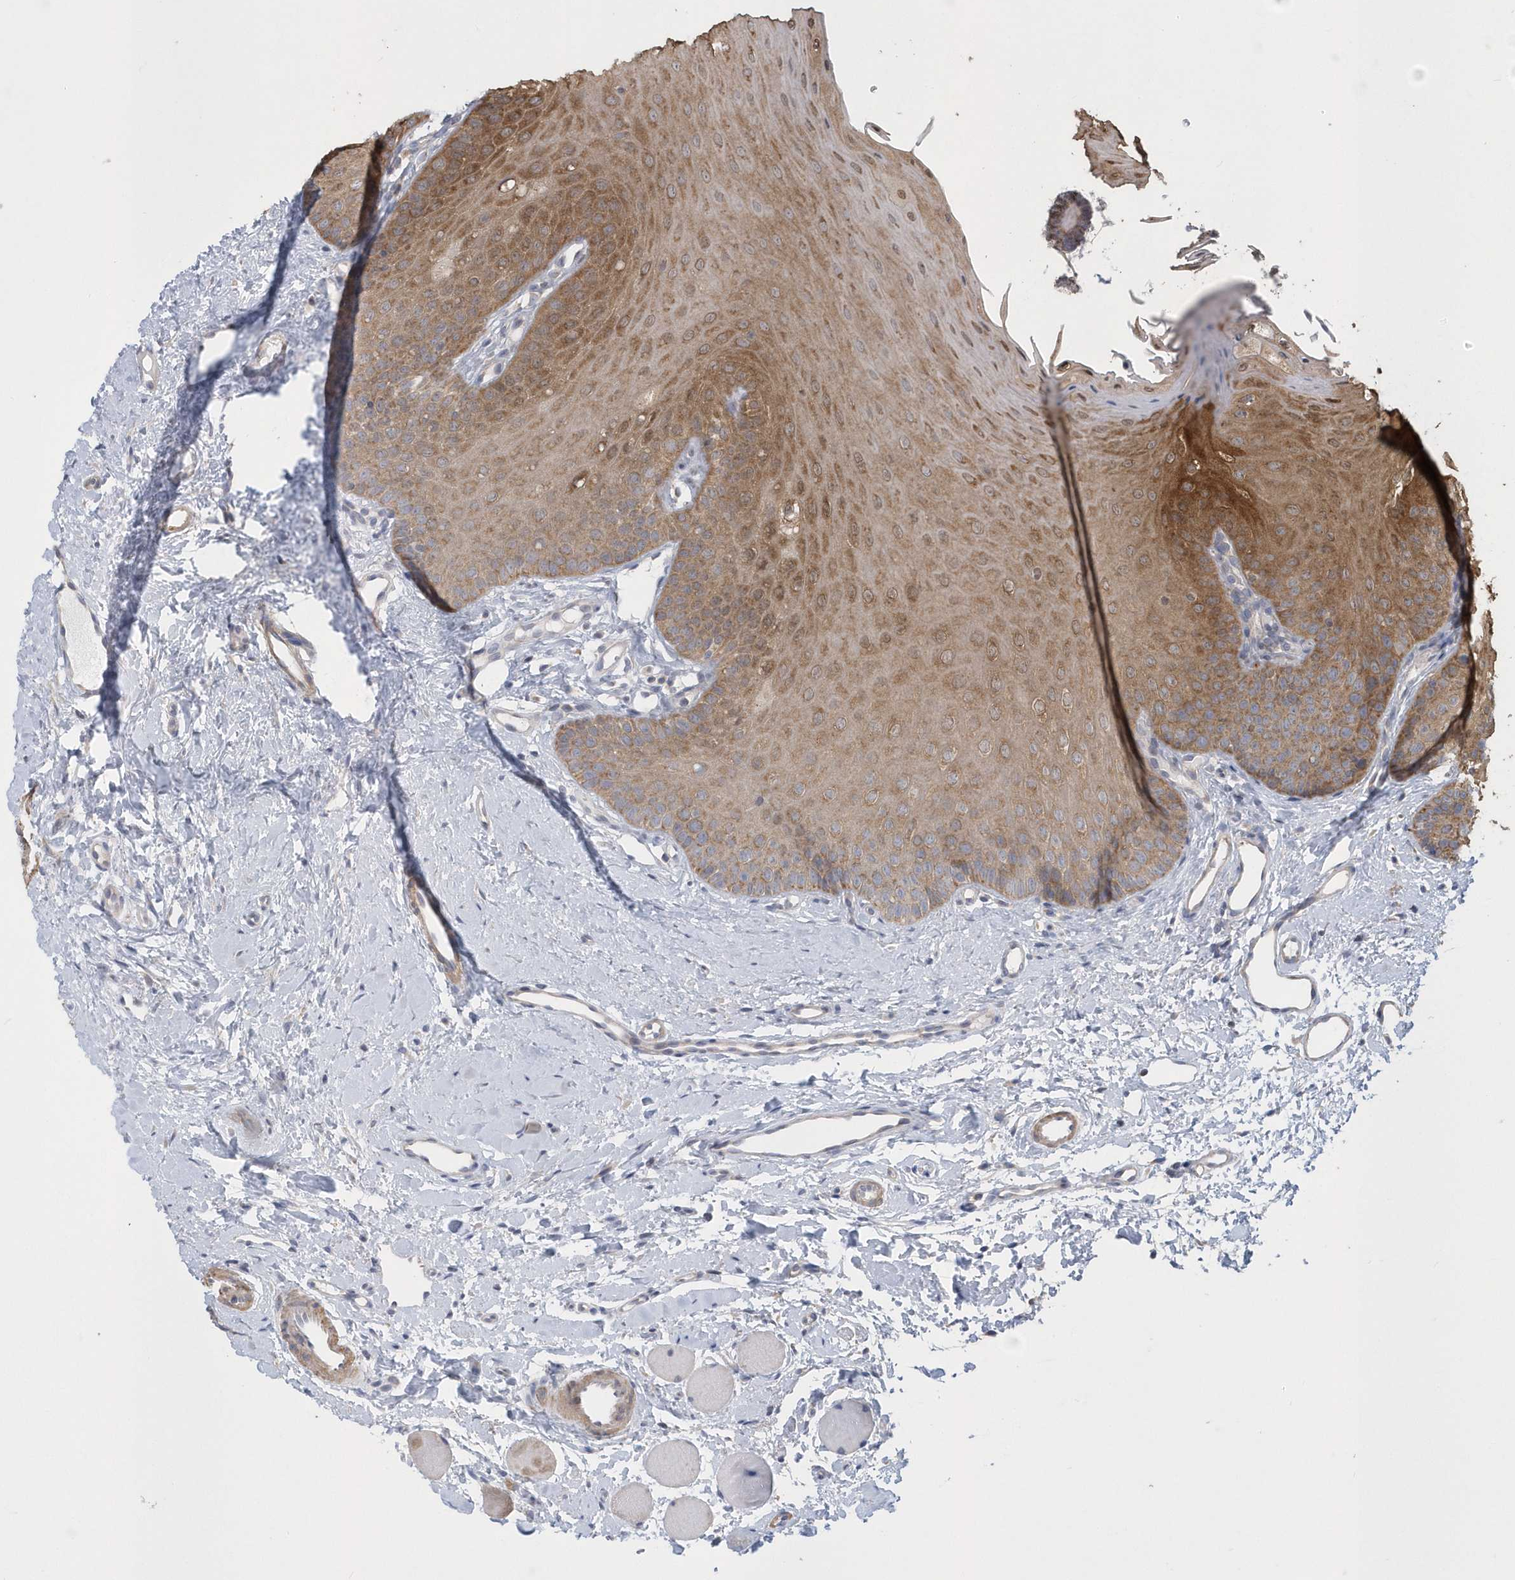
{"staining": {"intensity": "strong", "quantity": ">75%", "location": "cytoplasmic/membranous"}, "tissue": "oral mucosa", "cell_type": "Squamous epithelial cells", "image_type": "normal", "snomed": [{"axis": "morphology", "description": "Normal tissue, NOS"}, {"axis": "topography", "description": "Oral tissue"}], "caption": "A high-resolution micrograph shows immunohistochemistry staining of benign oral mucosa, which reveals strong cytoplasmic/membranous staining in approximately >75% of squamous epithelial cells.", "gene": "SLX9", "patient": {"sex": "female", "age": 68}}